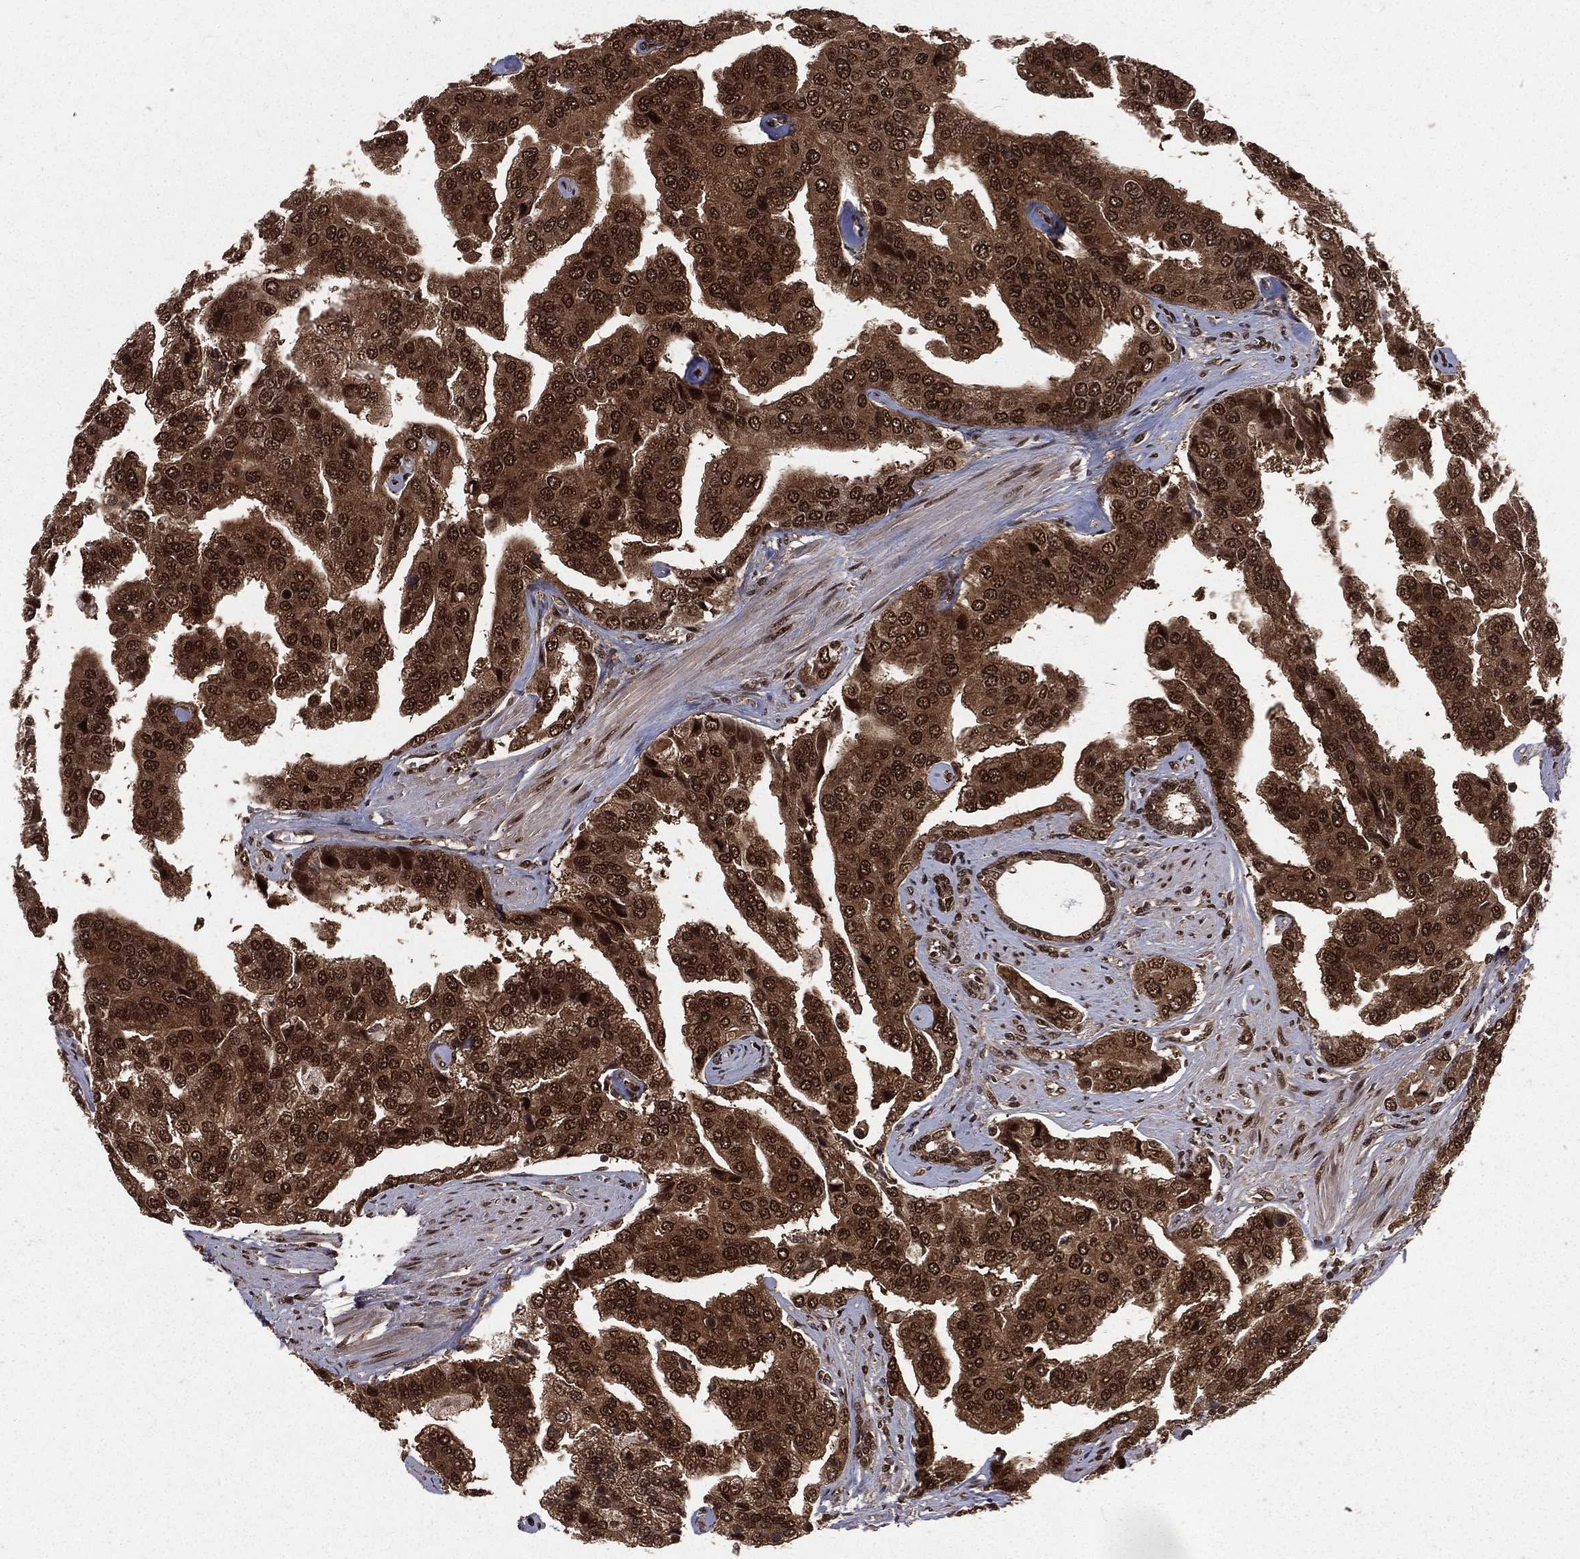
{"staining": {"intensity": "strong", "quantity": ">75%", "location": "cytoplasmic/membranous,nuclear"}, "tissue": "prostate cancer", "cell_type": "Tumor cells", "image_type": "cancer", "snomed": [{"axis": "morphology", "description": "Adenocarcinoma, NOS"}, {"axis": "topography", "description": "Prostate and seminal vesicle, NOS"}, {"axis": "topography", "description": "Prostate"}], "caption": "This histopathology image reveals immunohistochemistry staining of human prostate cancer, with high strong cytoplasmic/membranous and nuclear staining in approximately >75% of tumor cells.", "gene": "COPS4", "patient": {"sex": "male", "age": 69}}